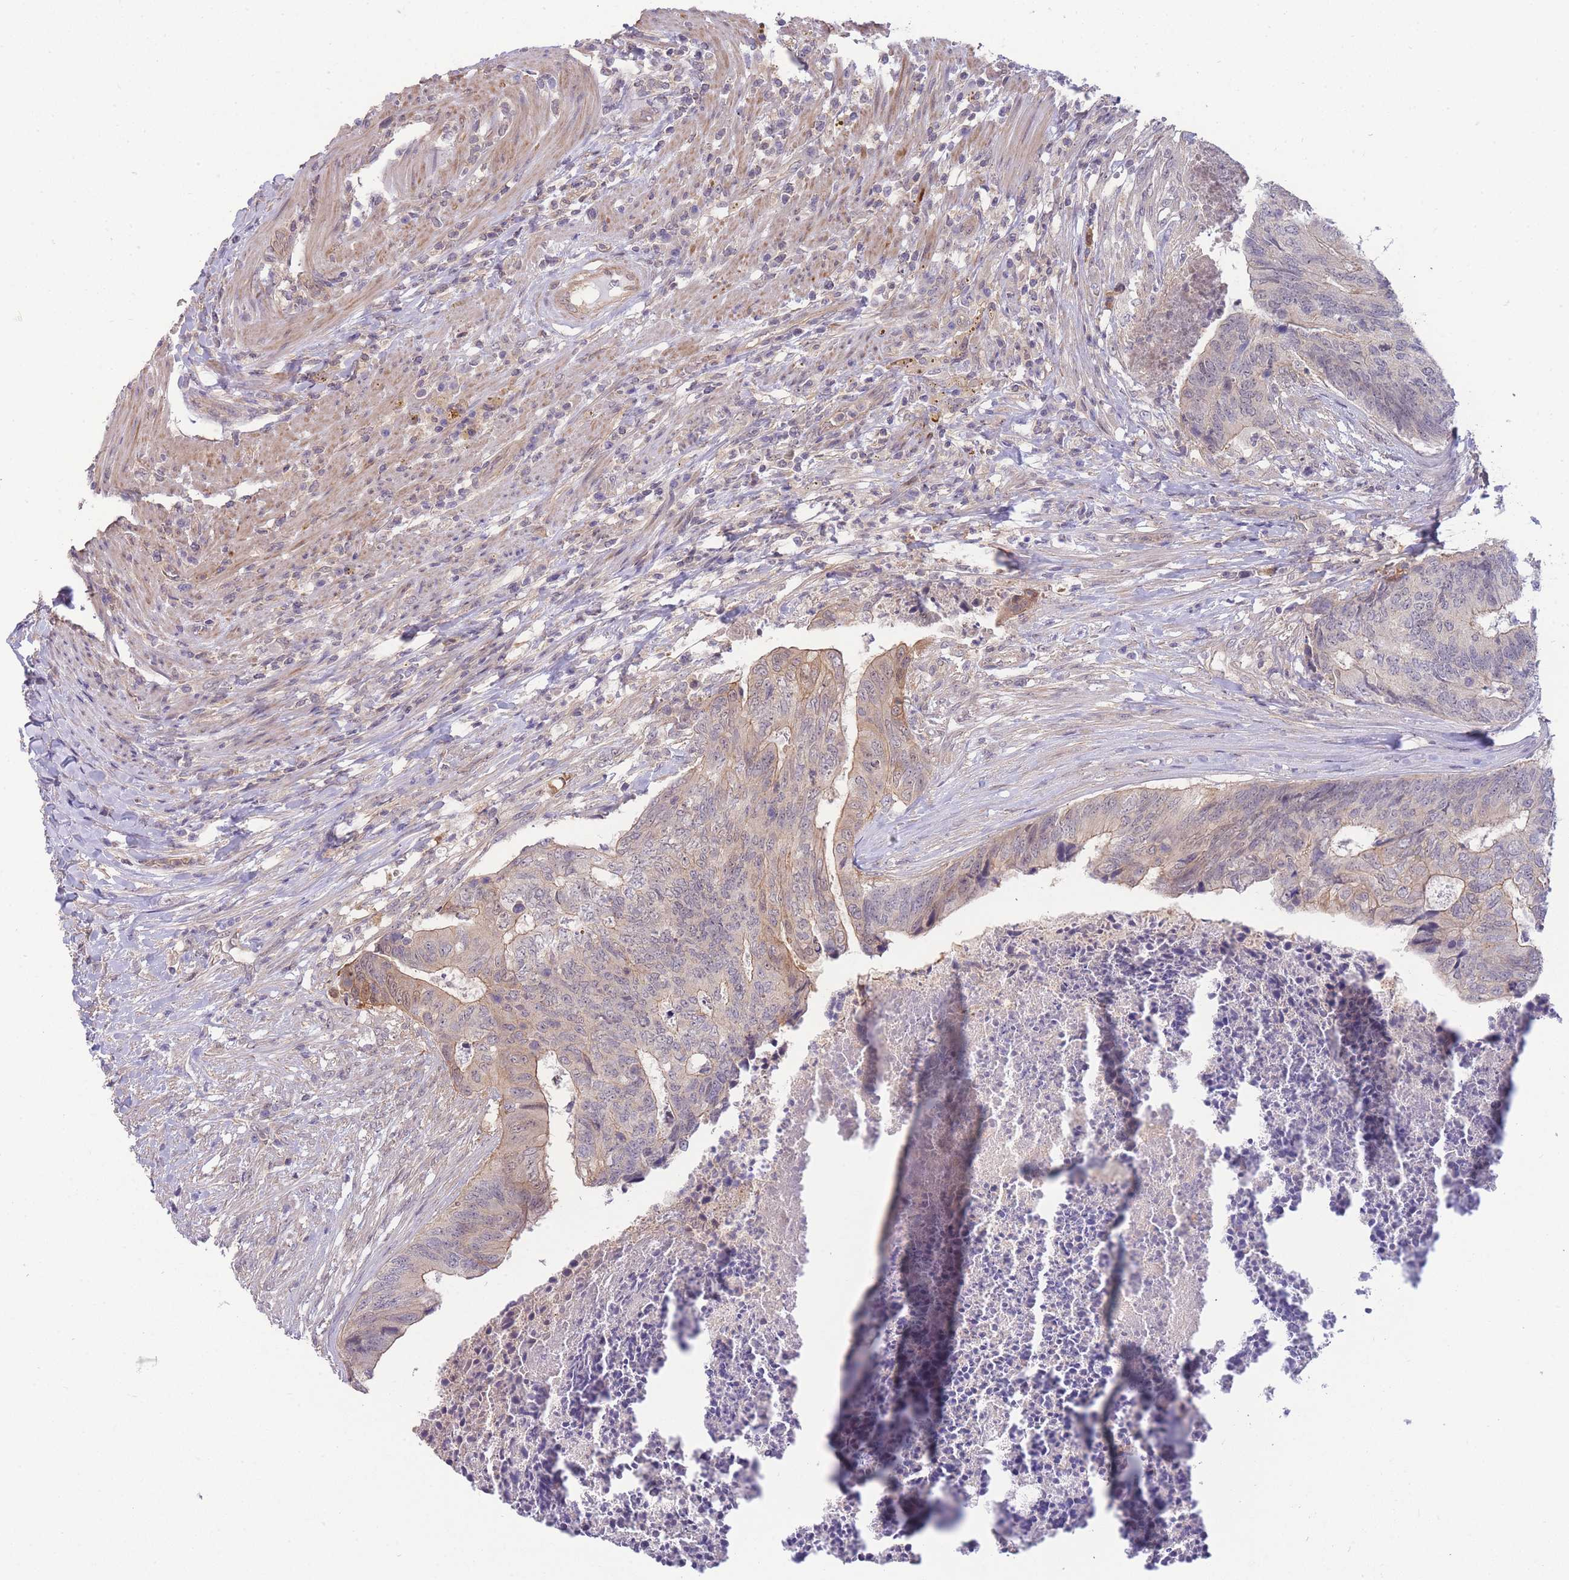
{"staining": {"intensity": "moderate", "quantity": "<25%", "location": "cytoplasmic/membranous"}, "tissue": "colorectal cancer", "cell_type": "Tumor cells", "image_type": "cancer", "snomed": [{"axis": "morphology", "description": "Adenocarcinoma, NOS"}, {"axis": "topography", "description": "Colon"}], "caption": "Colorectal cancer (adenocarcinoma) stained with immunohistochemistry (IHC) exhibits moderate cytoplasmic/membranous positivity in approximately <25% of tumor cells. (DAB (3,3'-diaminobenzidine) = brown stain, brightfield microscopy at high magnification).", "gene": "SMC6", "patient": {"sex": "female", "age": 67}}